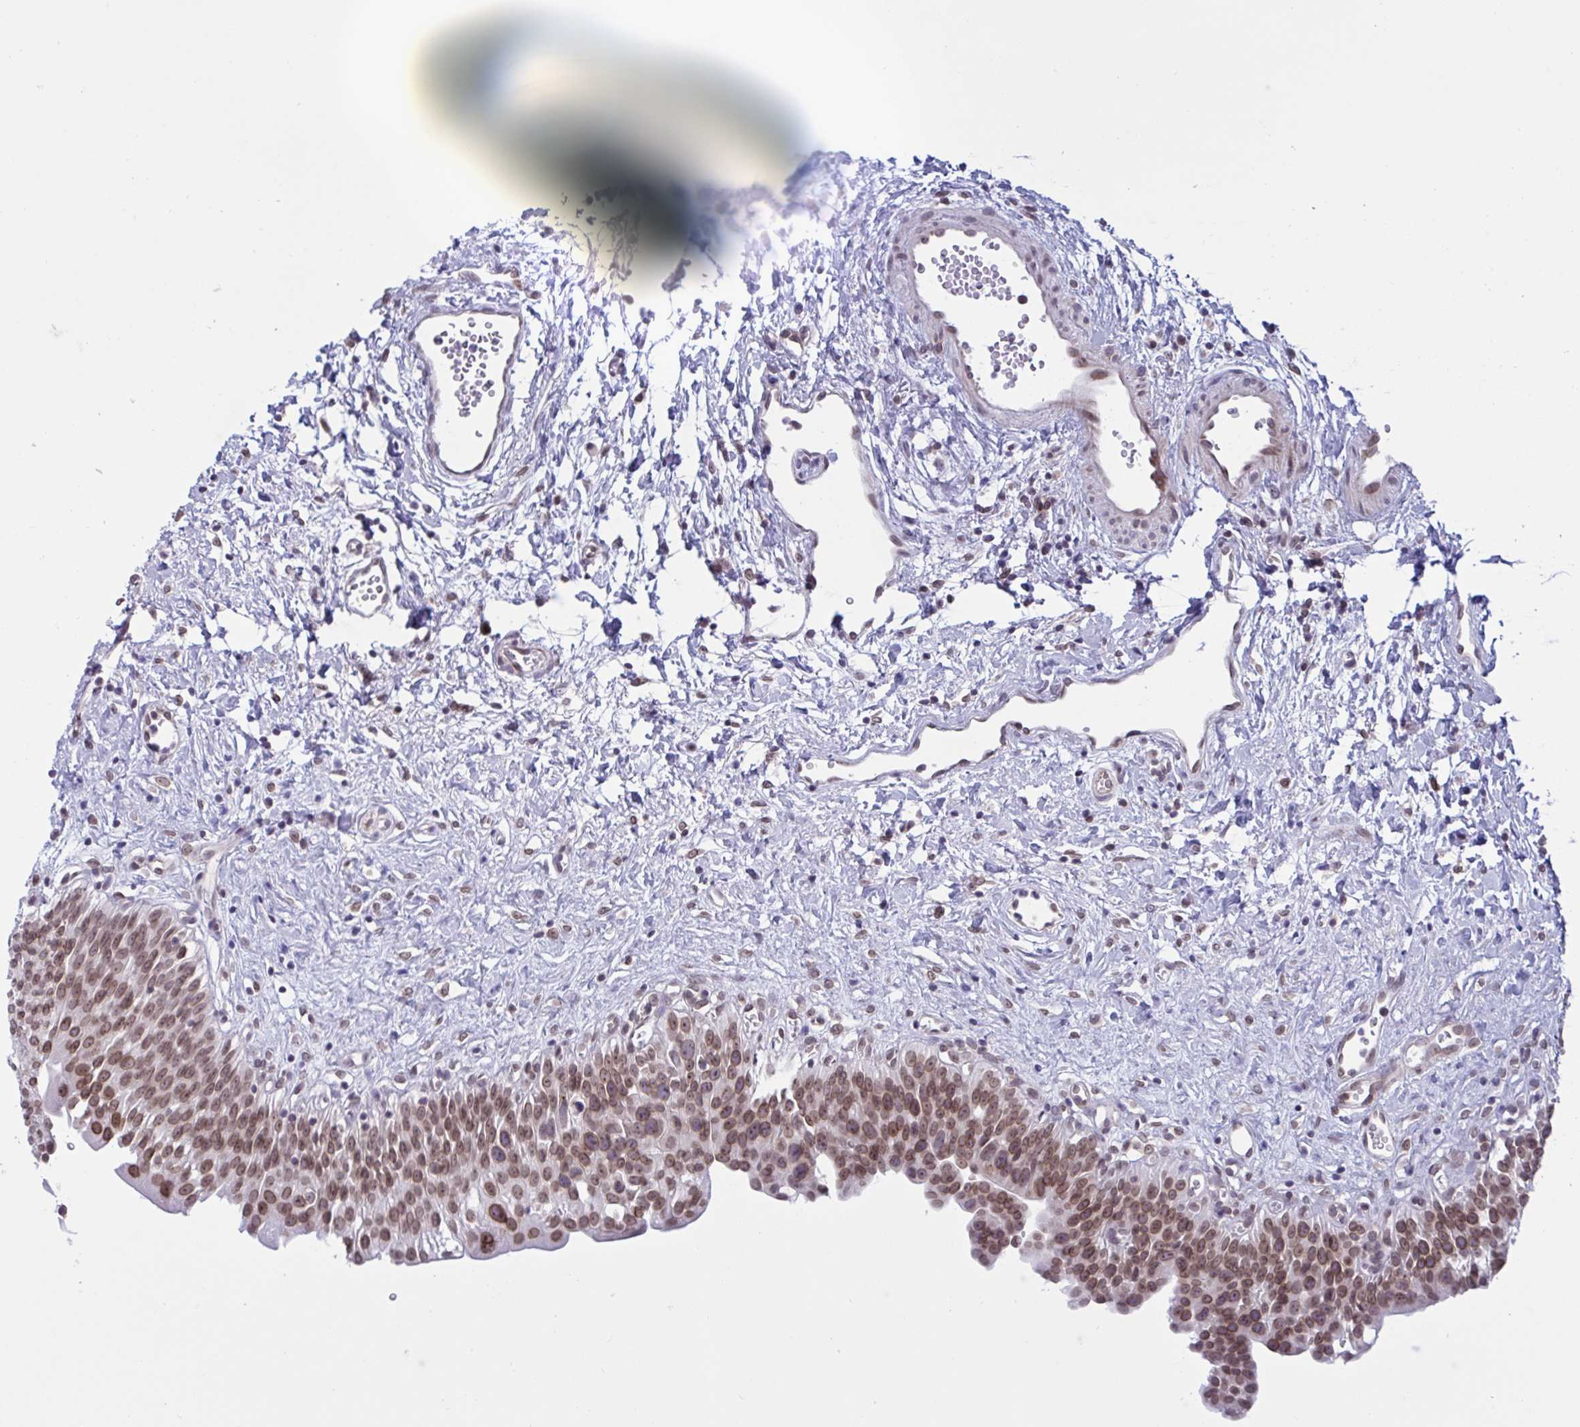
{"staining": {"intensity": "moderate", "quantity": ">75%", "location": "nuclear"}, "tissue": "urinary bladder", "cell_type": "Urothelial cells", "image_type": "normal", "snomed": [{"axis": "morphology", "description": "Normal tissue, NOS"}, {"axis": "topography", "description": "Urinary bladder"}], "caption": "A histopathology image of human urinary bladder stained for a protein shows moderate nuclear brown staining in urothelial cells. The staining is performed using DAB brown chromogen to label protein expression. The nuclei are counter-stained blue using hematoxylin.", "gene": "DOCK11", "patient": {"sex": "male", "age": 51}}